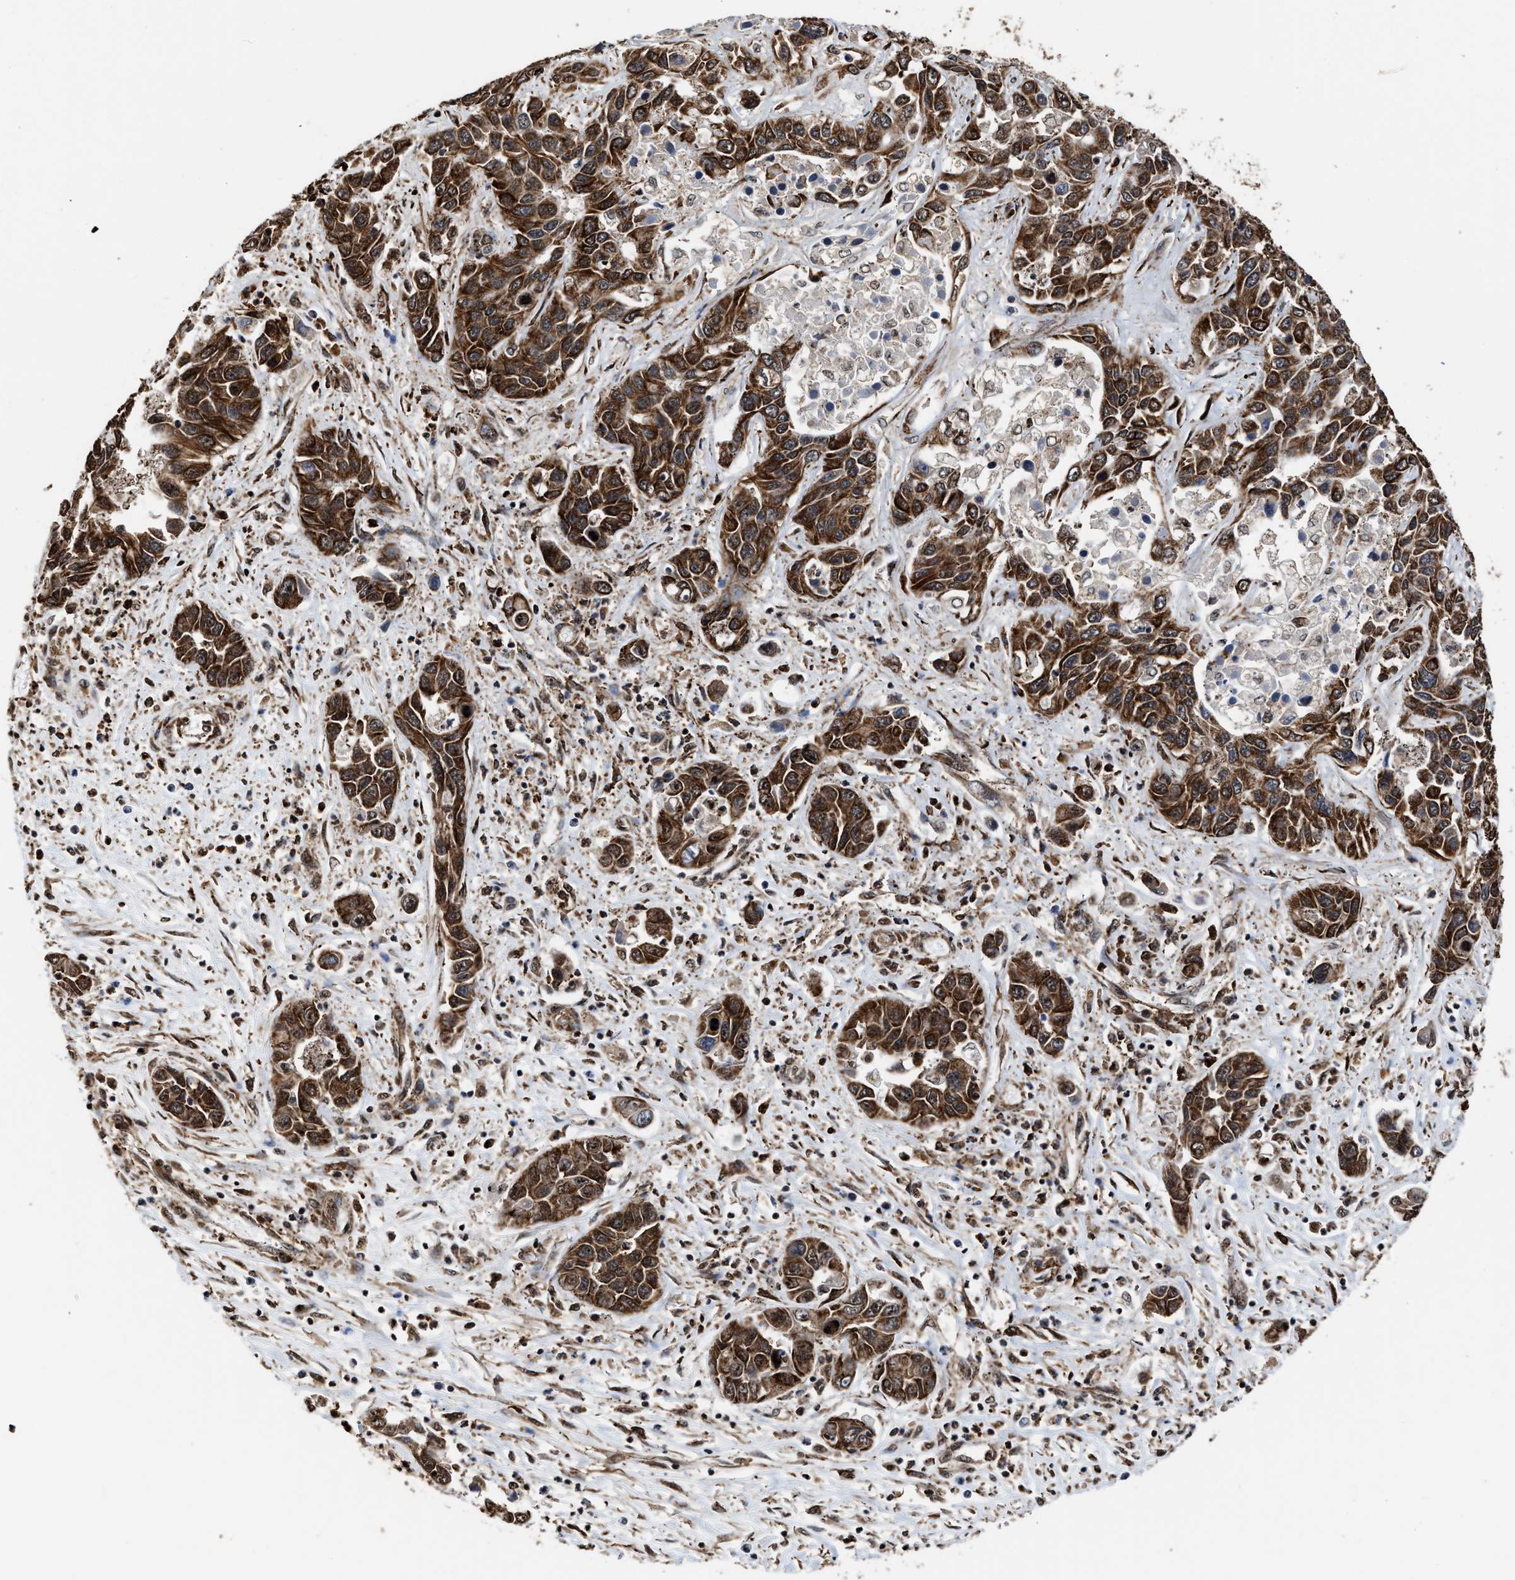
{"staining": {"intensity": "strong", "quantity": ">75%", "location": "cytoplasmic/membranous"}, "tissue": "liver cancer", "cell_type": "Tumor cells", "image_type": "cancer", "snomed": [{"axis": "morphology", "description": "Cholangiocarcinoma"}, {"axis": "topography", "description": "Liver"}], "caption": "A high amount of strong cytoplasmic/membranous expression is appreciated in approximately >75% of tumor cells in liver cholangiocarcinoma tissue.", "gene": "SEPTIN2", "patient": {"sex": "female", "age": 52}}